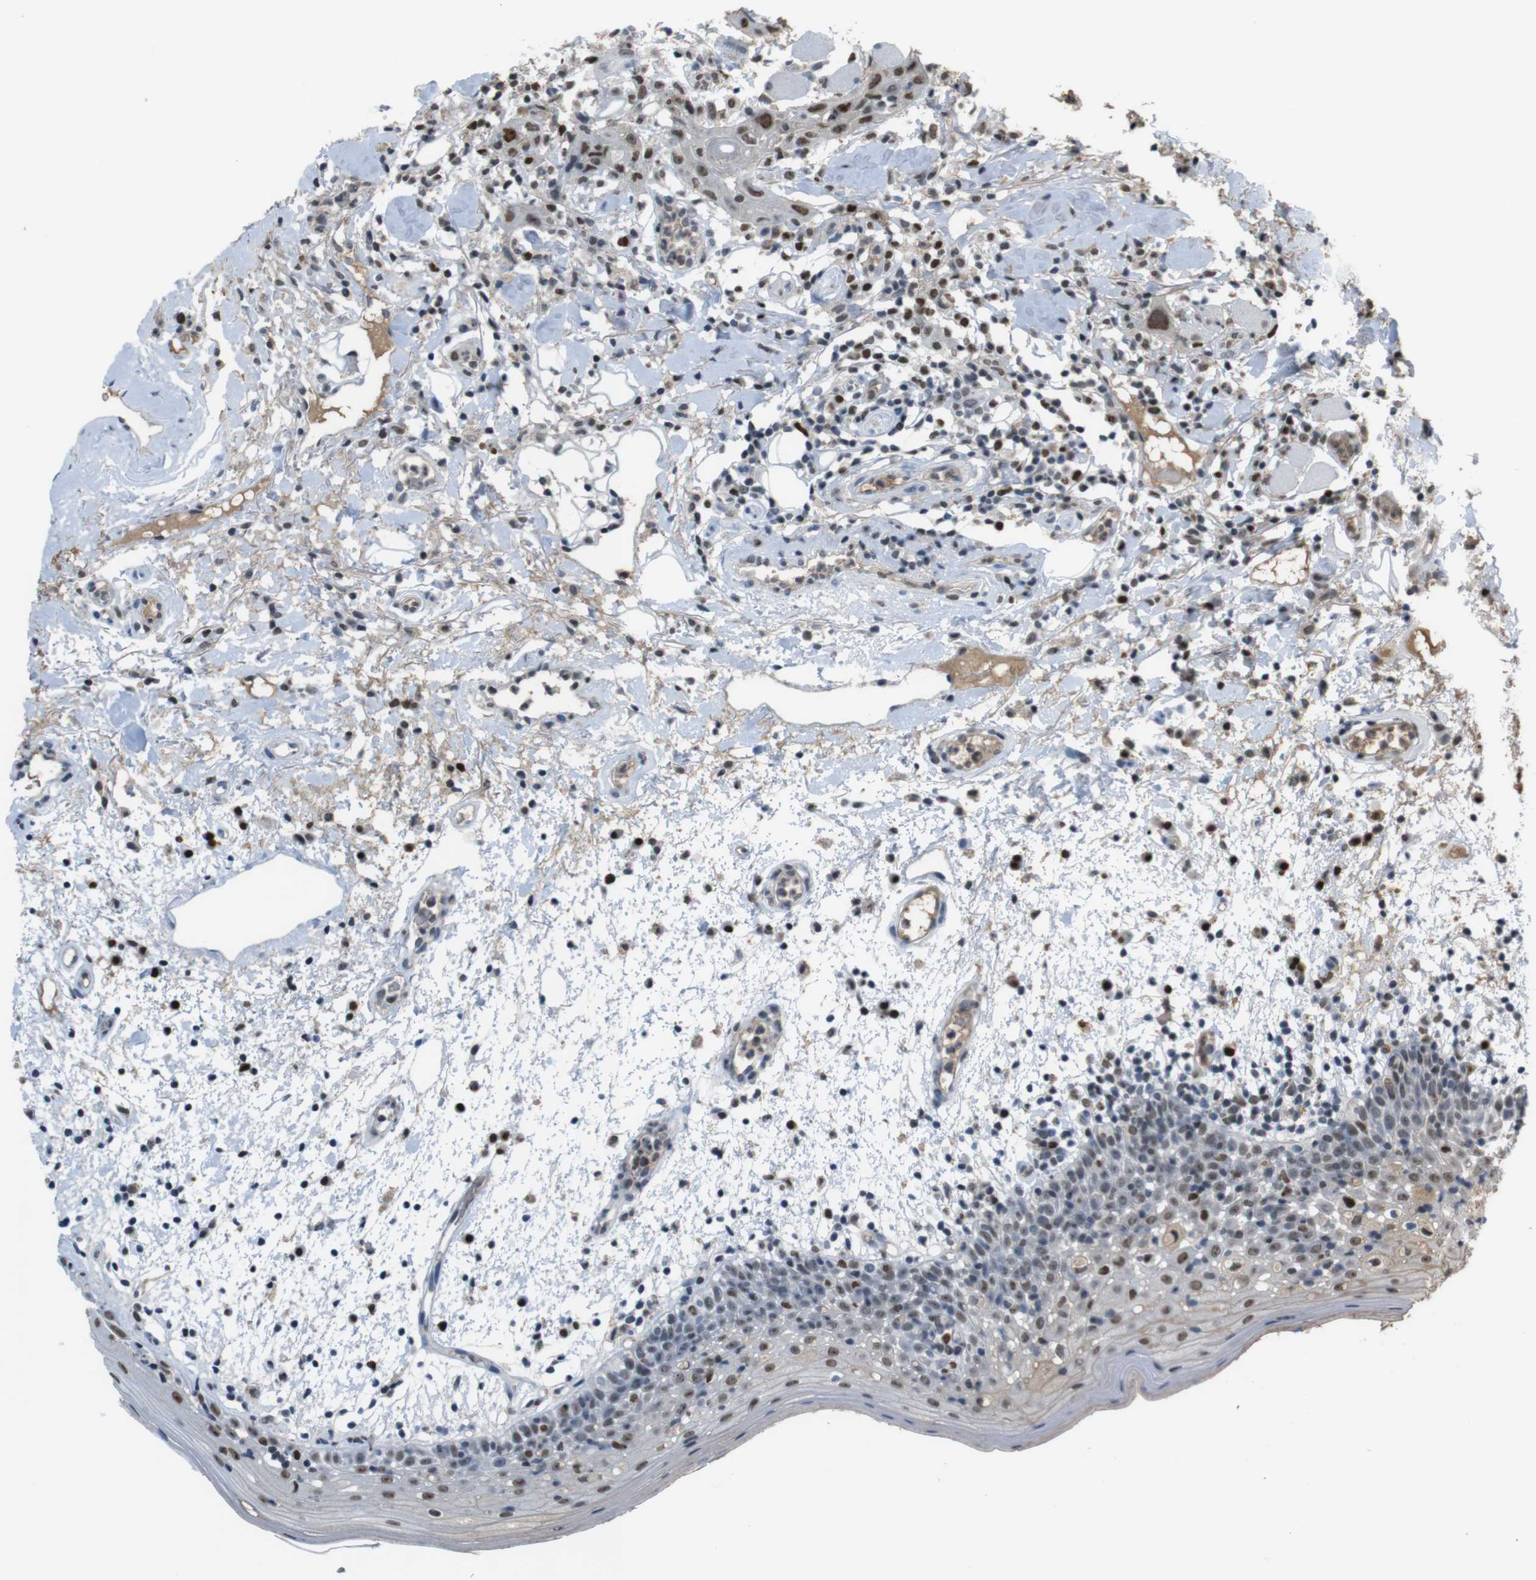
{"staining": {"intensity": "moderate", "quantity": "25%-75%", "location": "nuclear"}, "tissue": "oral mucosa", "cell_type": "Squamous epithelial cells", "image_type": "normal", "snomed": [{"axis": "morphology", "description": "Normal tissue, NOS"}, {"axis": "morphology", "description": "Squamous cell carcinoma, NOS"}, {"axis": "topography", "description": "Skeletal muscle"}, {"axis": "topography", "description": "Oral tissue"}], "caption": "Protein expression analysis of unremarkable oral mucosa demonstrates moderate nuclear positivity in approximately 25%-75% of squamous epithelial cells.", "gene": "SUB1", "patient": {"sex": "male", "age": 71}}